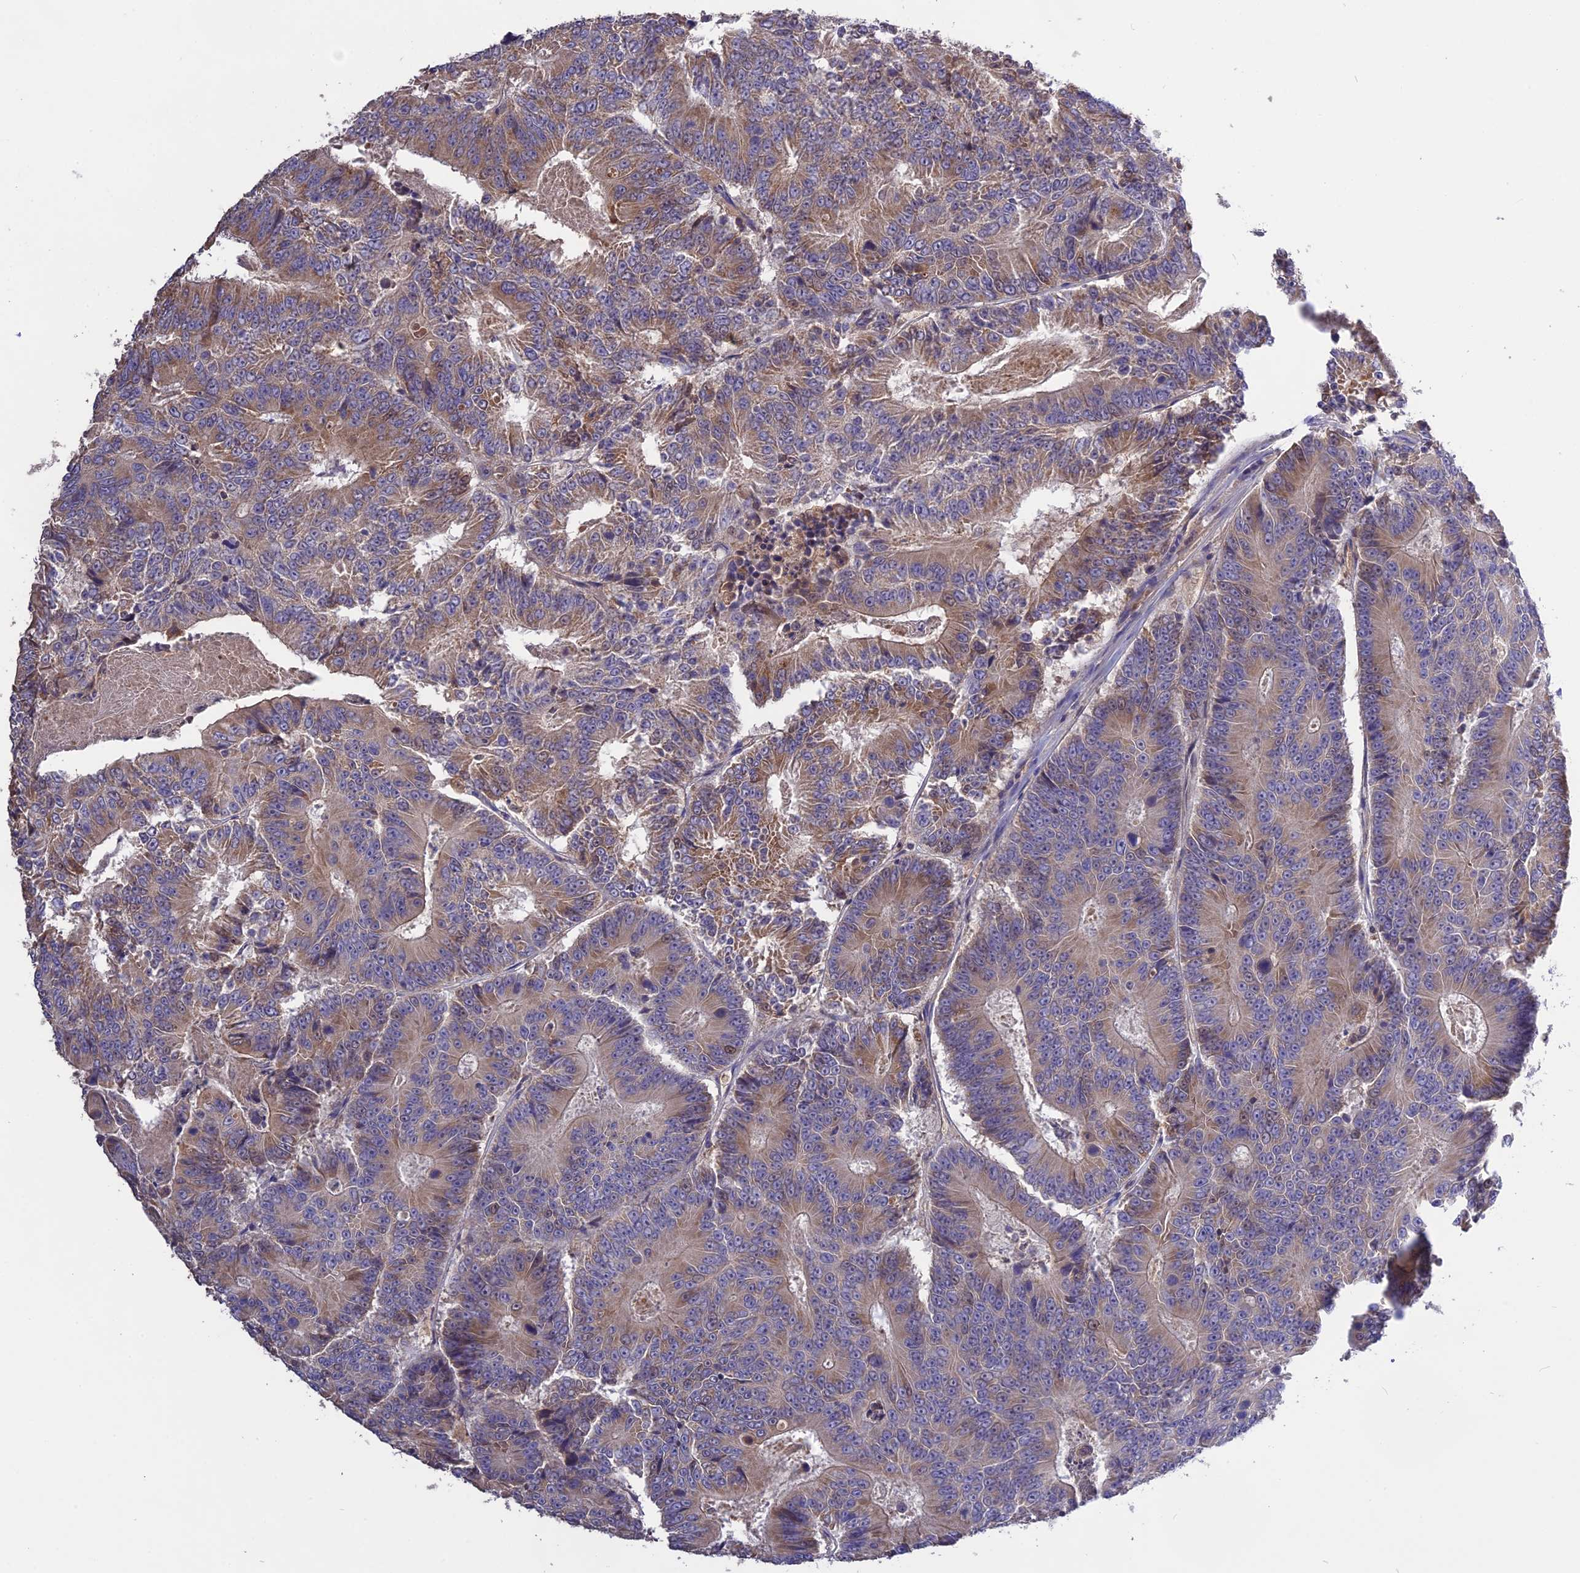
{"staining": {"intensity": "moderate", "quantity": "<25%", "location": "cytoplasmic/membranous"}, "tissue": "colorectal cancer", "cell_type": "Tumor cells", "image_type": "cancer", "snomed": [{"axis": "morphology", "description": "Adenocarcinoma, NOS"}, {"axis": "topography", "description": "Colon"}], "caption": "A brown stain labels moderate cytoplasmic/membranous staining of a protein in colorectal cancer tumor cells. Nuclei are stained in blue.", "gene": "NUDT8", "patient": {"sex": "male", "age": 83}}